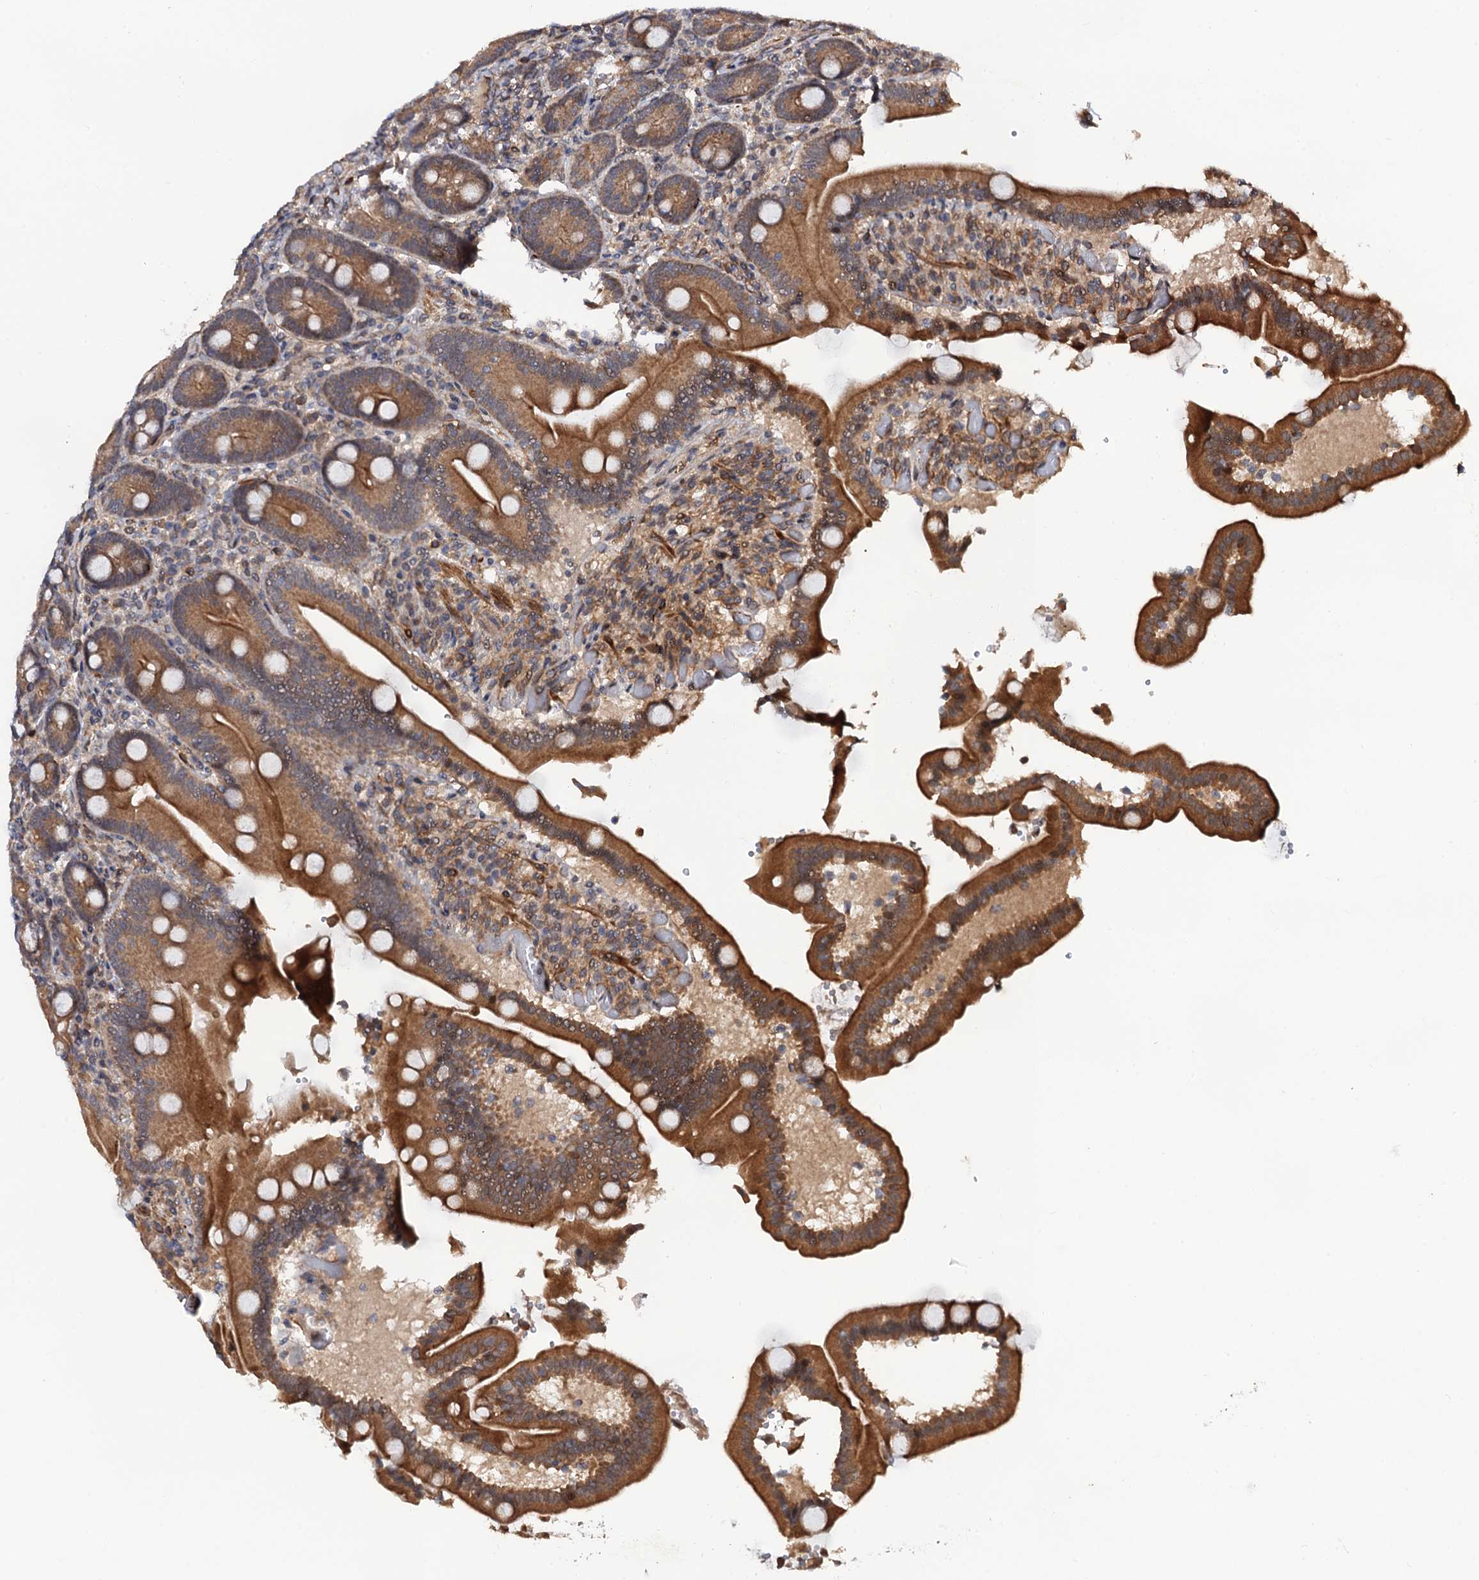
{"staining": {"intensity": "moderate", "quantity": ">75%", "location": "cytoplasmic/membranous"}, "tissue": "duodenum", "cell_type": "Glandular cells", "image_type": "normal", "snomed": [{"axis": "morphology", "description": "Normal tissue, NOS"}, {"axis": "topography", "description": "Duodenum"}], "caption": "A brown stain labels moderate cytoplasmic/membranous positivity of a protein in glandular cells of benign duodenum. The staining was performed using DAB to visualize the protein expression in brown, while the nuclei were stained in blue with hematoxylin (Magnification: 20x).", "gene": "FSIP1", "patient": {"sex": "female", "age": 62}}